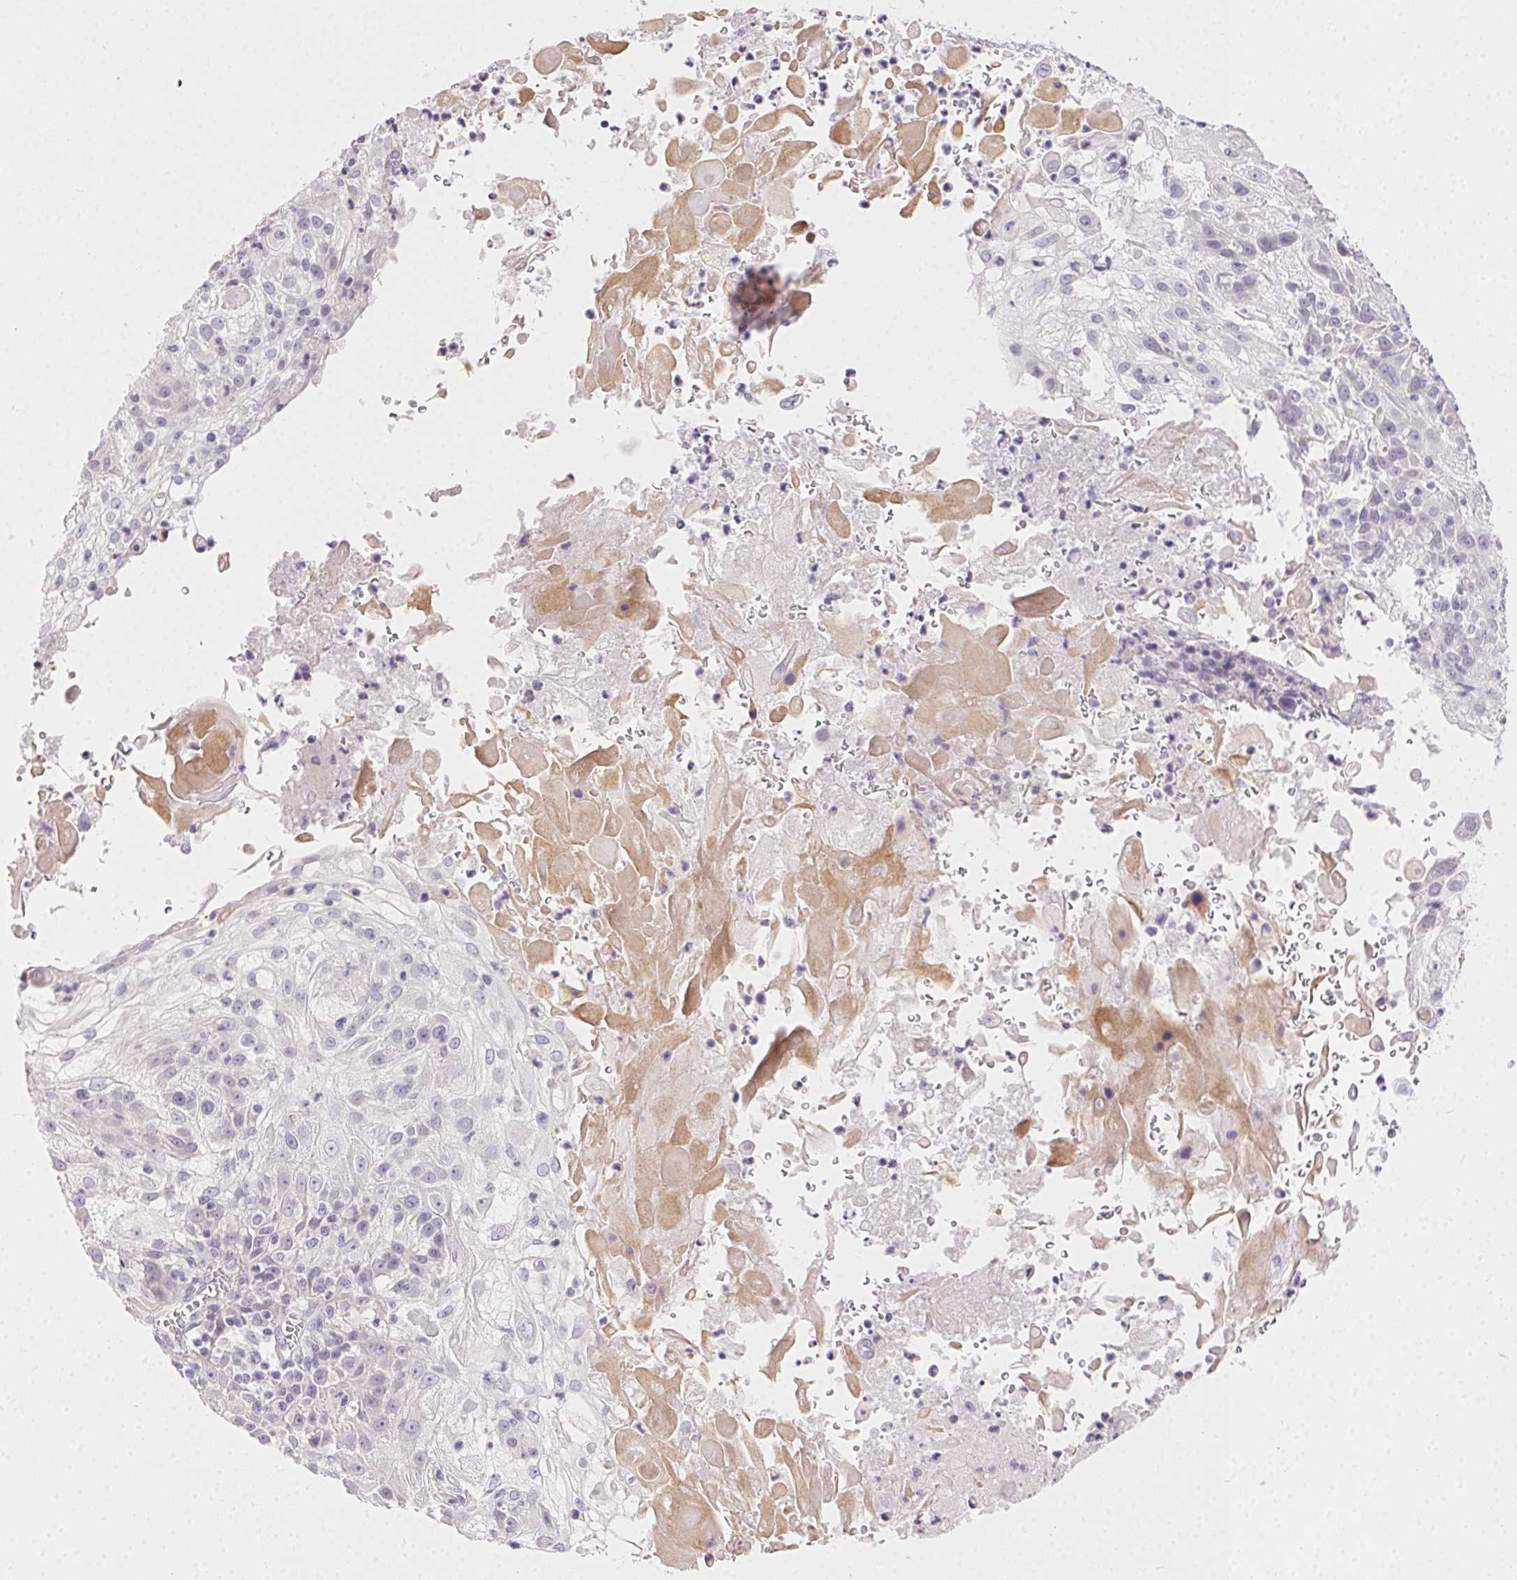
{"staining": {"intensity": "negative", "quantity": "none", "location": "none"}, "tissue": "skin cancer", "cell_type": "Tumor cells", "image_type": "cancer", "snomed": [{"axis": "morphology", "description": "Normal tissue, NOS"}, {"axis": "morphology", "description": "Squamous cell carcinoma, NOS"}, {"axis": "topography", "description": "Skin"}], "caption": "Immunohistochemistry of human skin cancer reveals no positivity in tumor cells. Brightfield microscopy of IHC stained with DAB (brown) and hematoxylin (blue), captured at high magnification.", "gene": "SYCE2", "patient": {"sex": "female", "age": 83}}